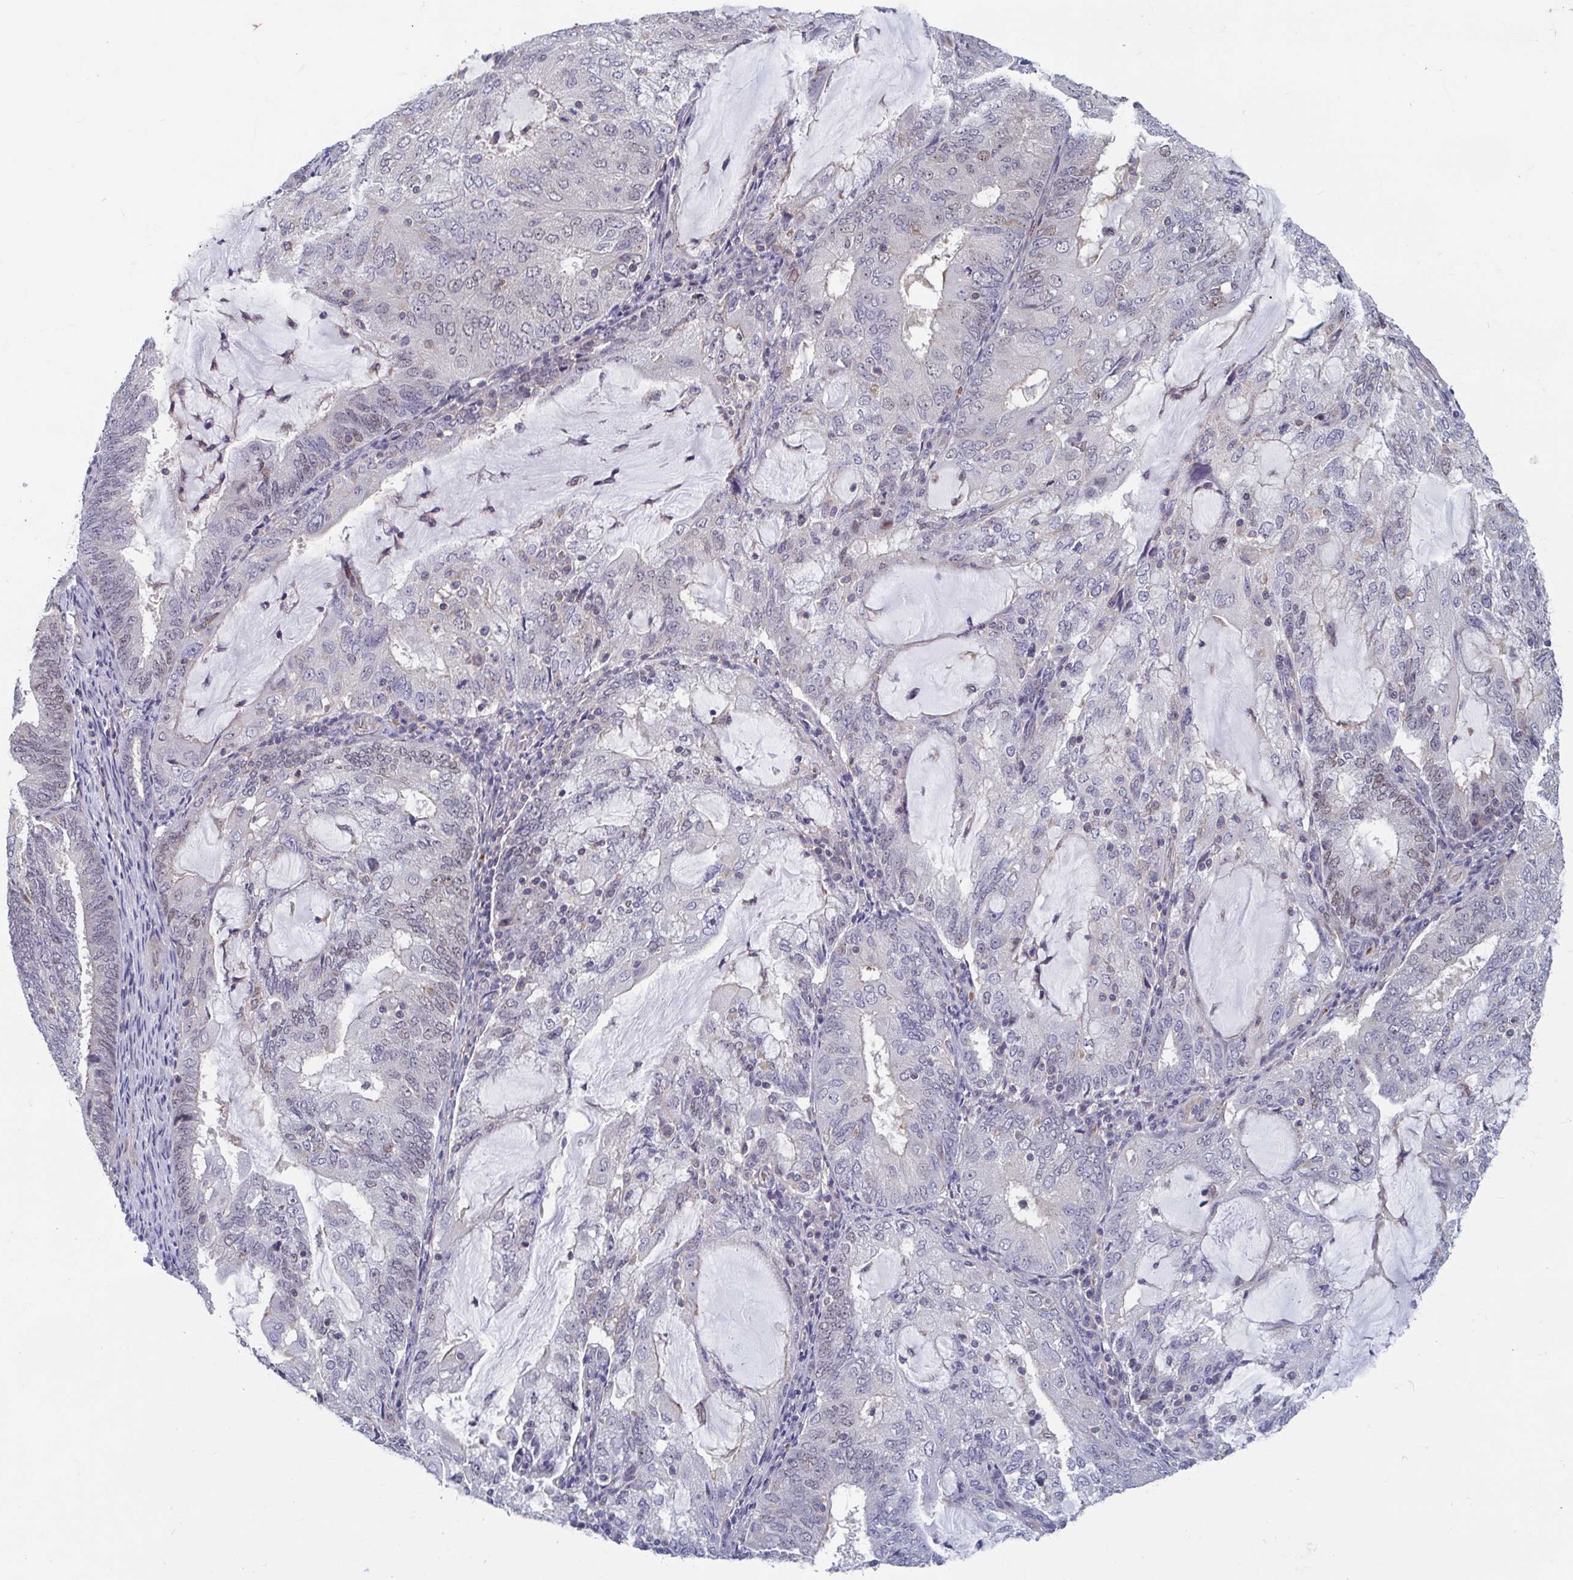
{"staining": {"intensity": "negative", "quantity": "none", "location": "none"}, "tissue": "endometrial cancer", "cell_type": "Tumor cells", "image_type": "cancer", "snomed": [{"axis": "morphology", "description": "Adenocarcinoma, NOS"}, {"axis": "topography", "description": "Endometrium"}], "caption": "Immunohistochemistry of human endometrial cancer exhibits no positivity in tumor cells. Nuclei are stained in blue.", "gene": "LRRC38", "patient": {"sex": "female", "age": 81}}